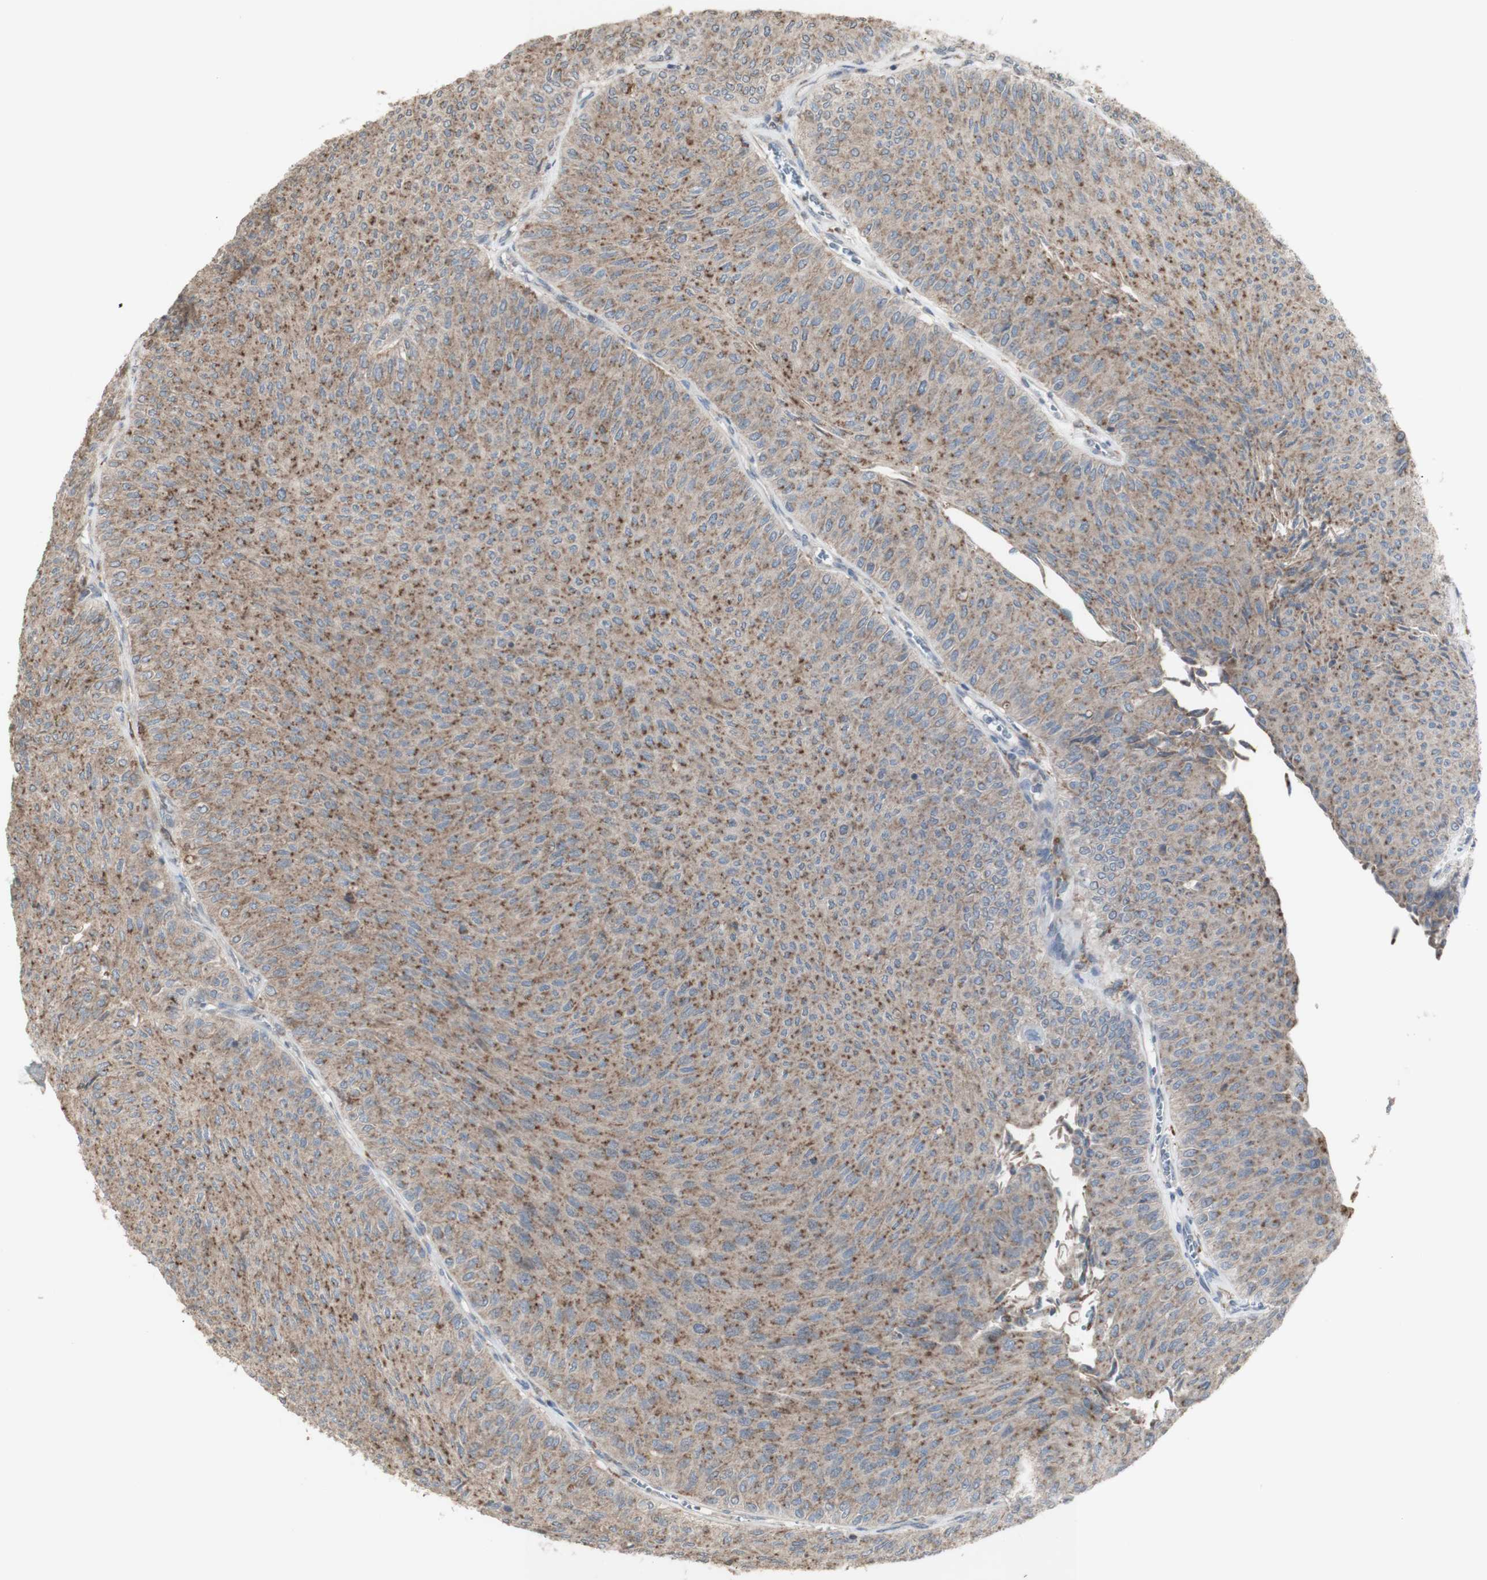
{"staining": {"intensity": "weak", "quantity": ">75%", "location": "cytoplasmic/membranous"}, "tissue": "urothelial cancer", "cell_type": "Tumor cells", "image_type": "cancer", "snomed": [{"axis": "morphology", "description": "Urothelial carcinoma, Low grade"}, {"axis": "topography", "description": "Urinary bladder"}], "caption": "This image exhibits immunohistochemistry staining of human urothelial carcinoma (low-grade), with low weak cytoplasmic/membranous positivity in approximately >75% of tumor cells.", "gene": "ATP6V1E1", "patient": {"sex": "male", "age": 78}}